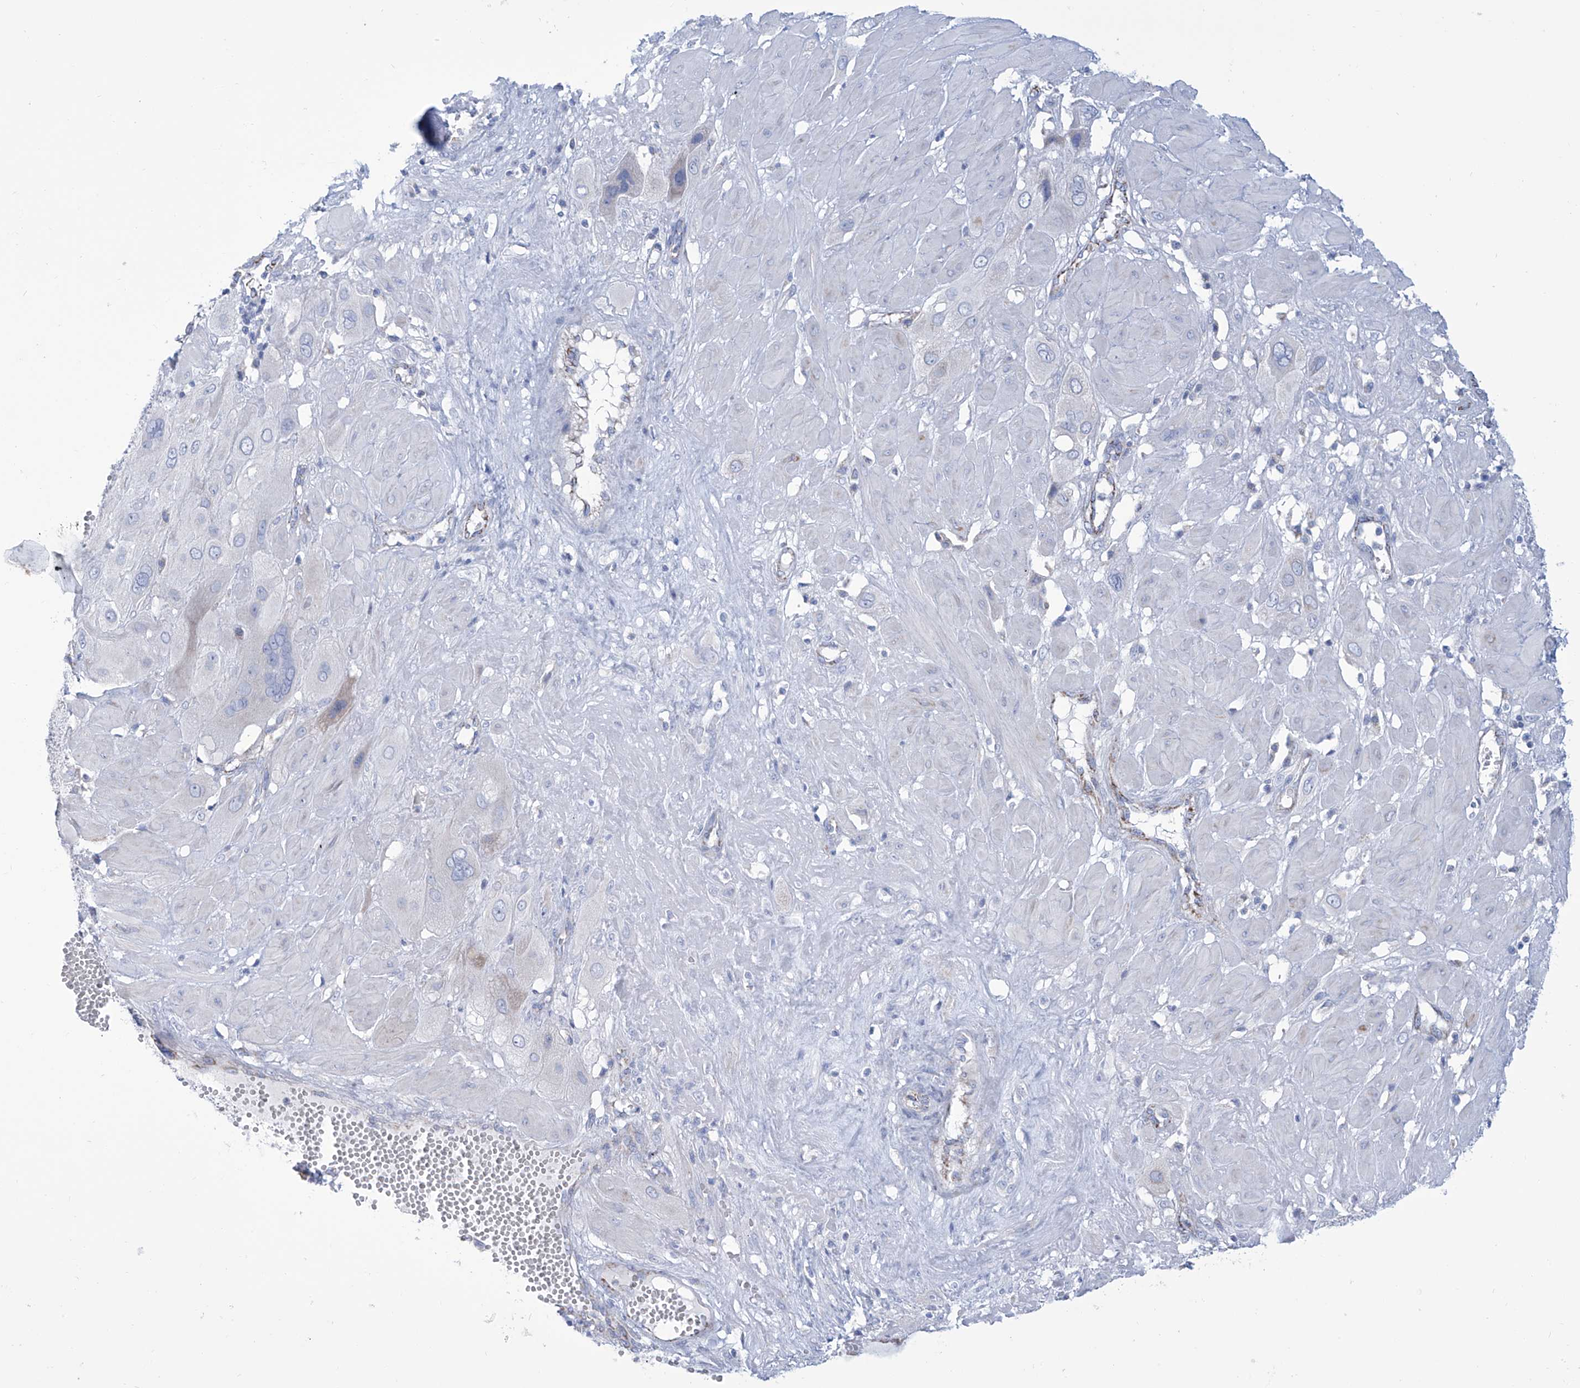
{"staining": {"intensity": "negative", "quantity": "none", "location": "none"}, "tissue": "cervical cancer", "cell_type": "Tumor cells", "image_type": "cancer", "snomed": [{"axis": "morphology", "description": "Squamous cell carcinoma, NOS"}, {"axis": "topography", "description": "Cervix"}], "caption": "Cervical squamous cell carcinoma was stained to show a protein in brown. There is no significant positivity in tumor cells.", "gene": "ALDH6A1", "patient": {"sex": "female", "age": 34}}